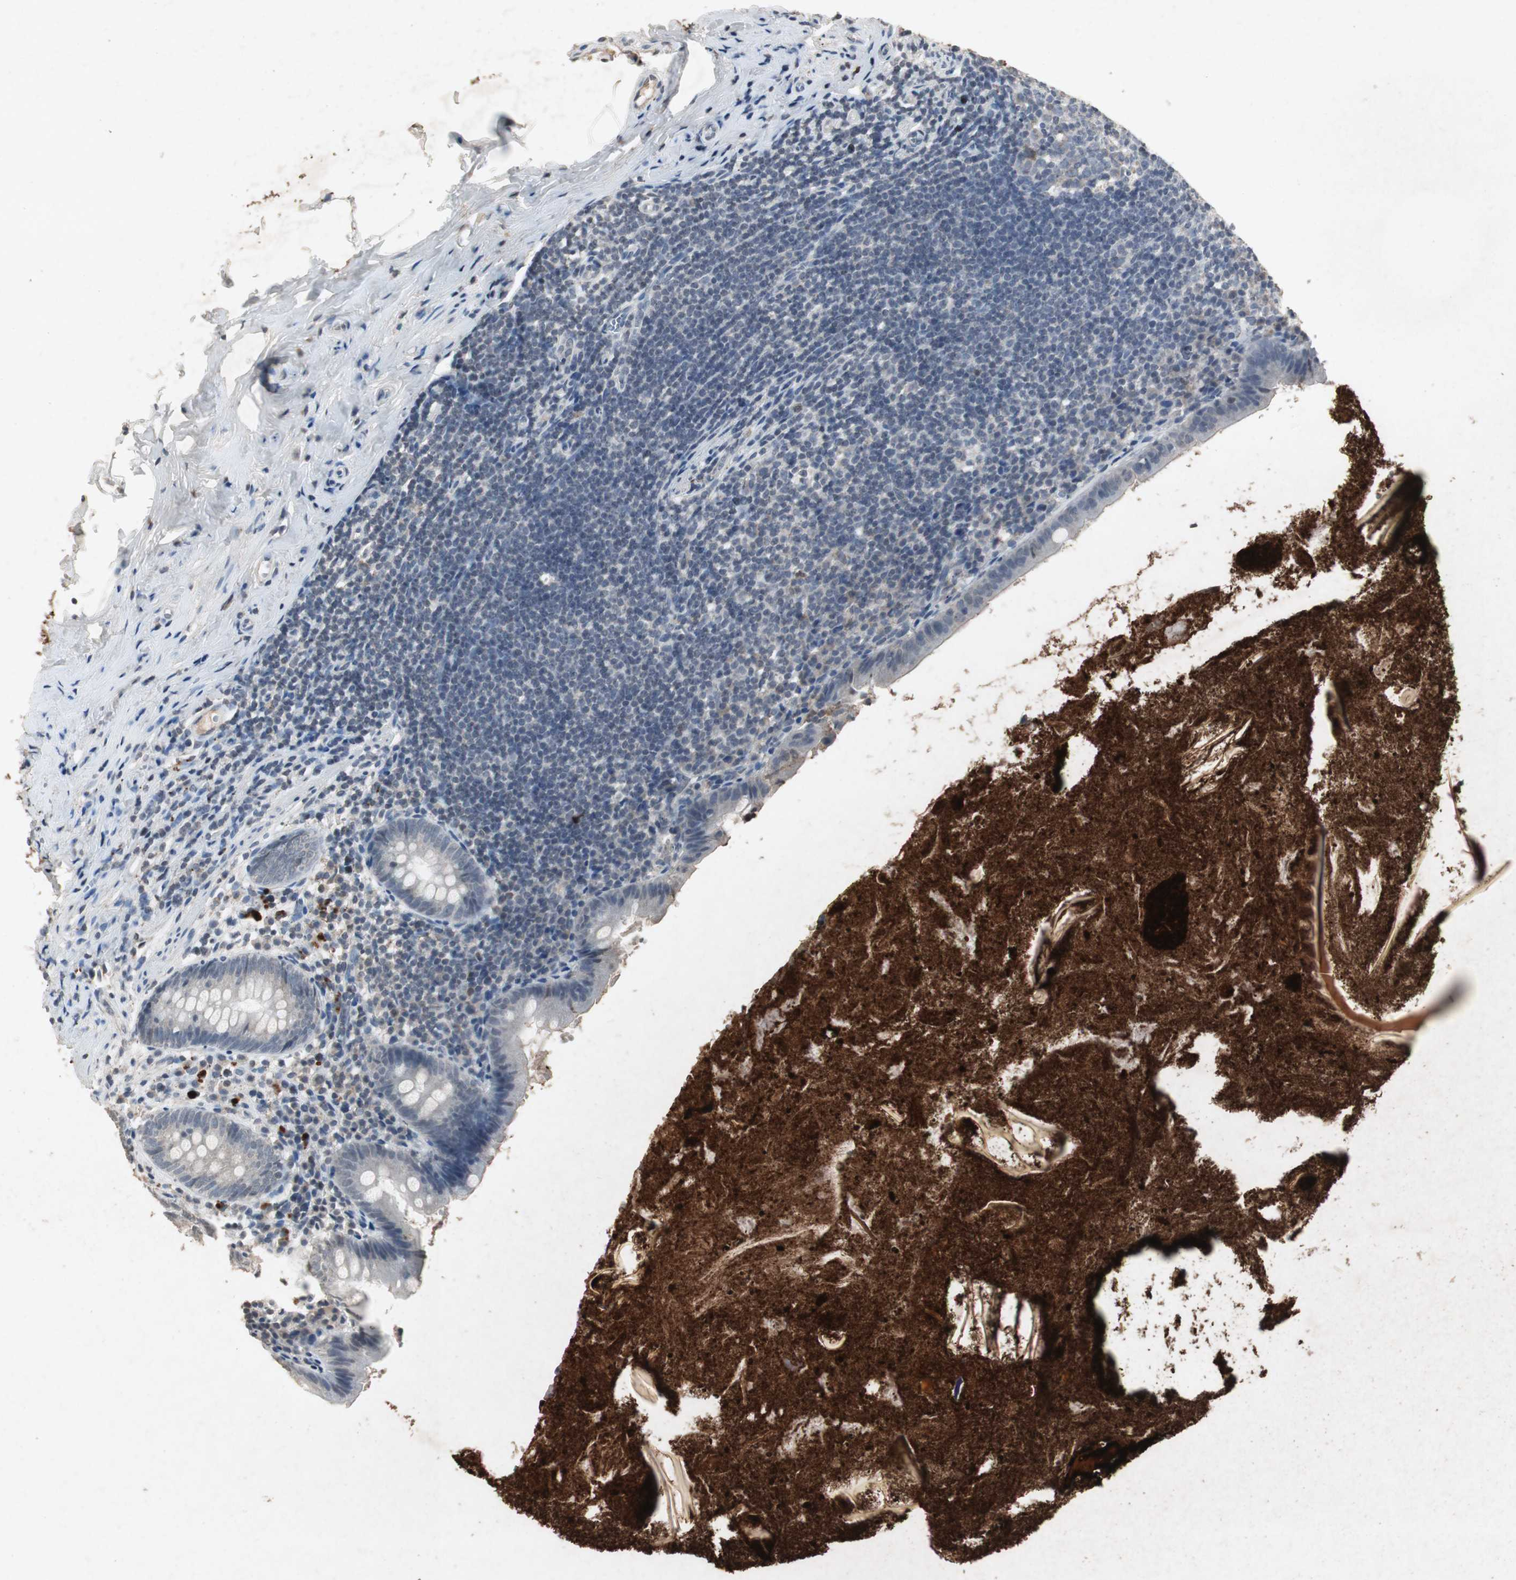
{"staining": {"intensity": "negative", "quantity": "none", "location": "none"}, "tissue": "appendix", "cell_type": "Glandular cells", "image_type": "normal", "snomed": [{"axis": "morphology", "description": "Normal tissue, NOS"}, {"axis": "topography", "description": "Appendix"}], "caption": "The histopathology image reveals no significant expression in glandular cells of appendix. (DAB IHC, high magnification).", "gene": "ADNP2", "patient": {"sex": "male", "age": 52}}